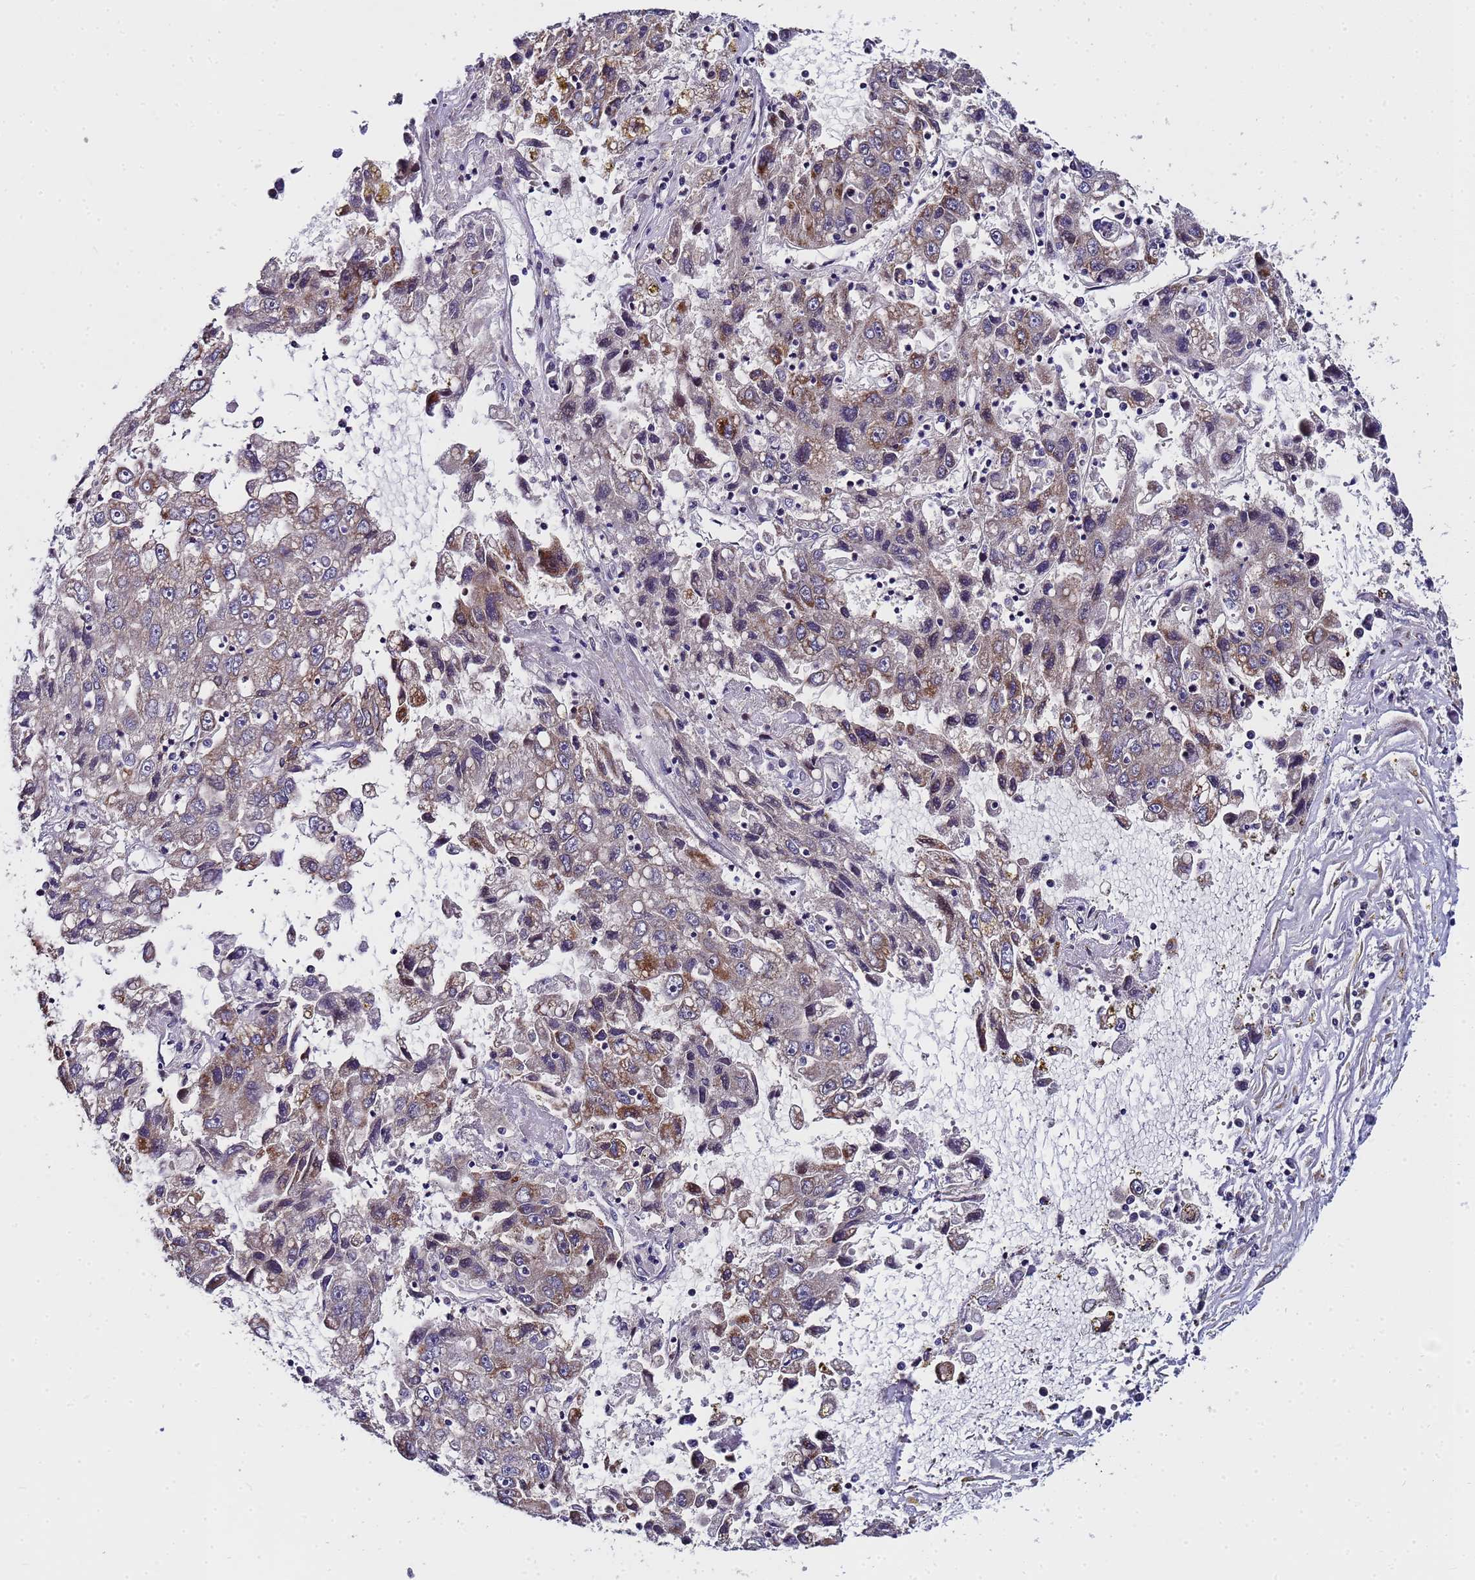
{"staining": {"intensity": "moderate", "quantity": "<25%", "location": "cytoplasmic/membranous"}, "tissue": "liver cancer", "cell_type": "Tumor cells", "image_type": "cancer", "snomed": [{"axis": "morphology", "description": "Carcinoma, Hepatocellular, NOS"}, {"axis": "topography", "description": "Liver"}], "caption": "Human hepatocellular carcinoma (liver) stained with a protein marker displays moderate staining in tumor cells.", "gene": "ANAPC13", "patient": {"sex": "male", "age": 49}}